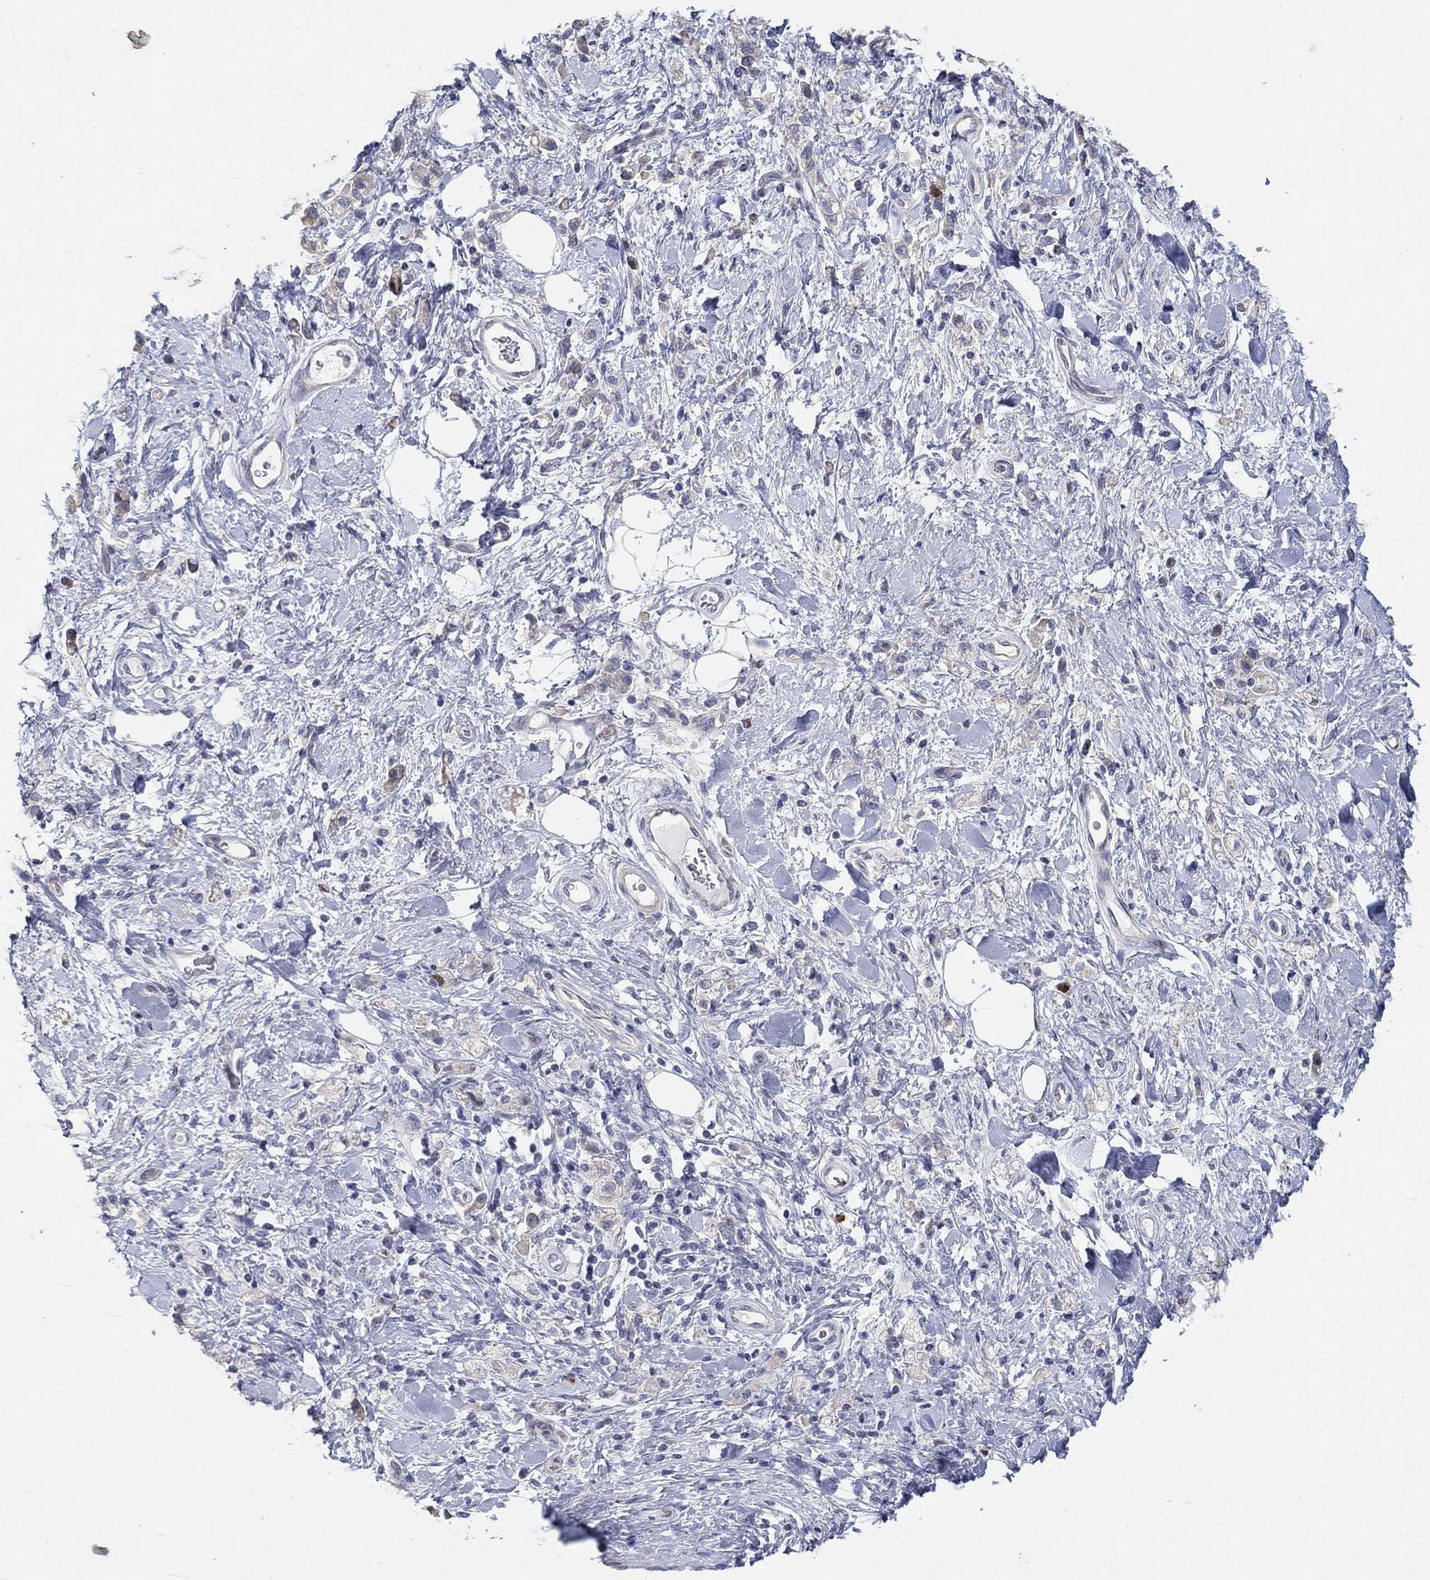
{"staining": {"intensity": "negative", "quantity": "none", "location": "none"}, "tissue": "stomach cancer", "cell_type": "Tumor cells", "image_type": "cancer", "snomed": [{"axis": "morphology", "description": "Adenocarcinoma, NOS"}, {"axis": "topography", "description": "Stomach"}], "caption": "High magnification brightfield microscopy of adenocarcinoma (stomach) stained with DAB (brown) and counterstained with hematoxylin (blue): tumor cells show no significant staining.", "gene": "PRC1", "patient": {"sex": "male", "age": 77}}